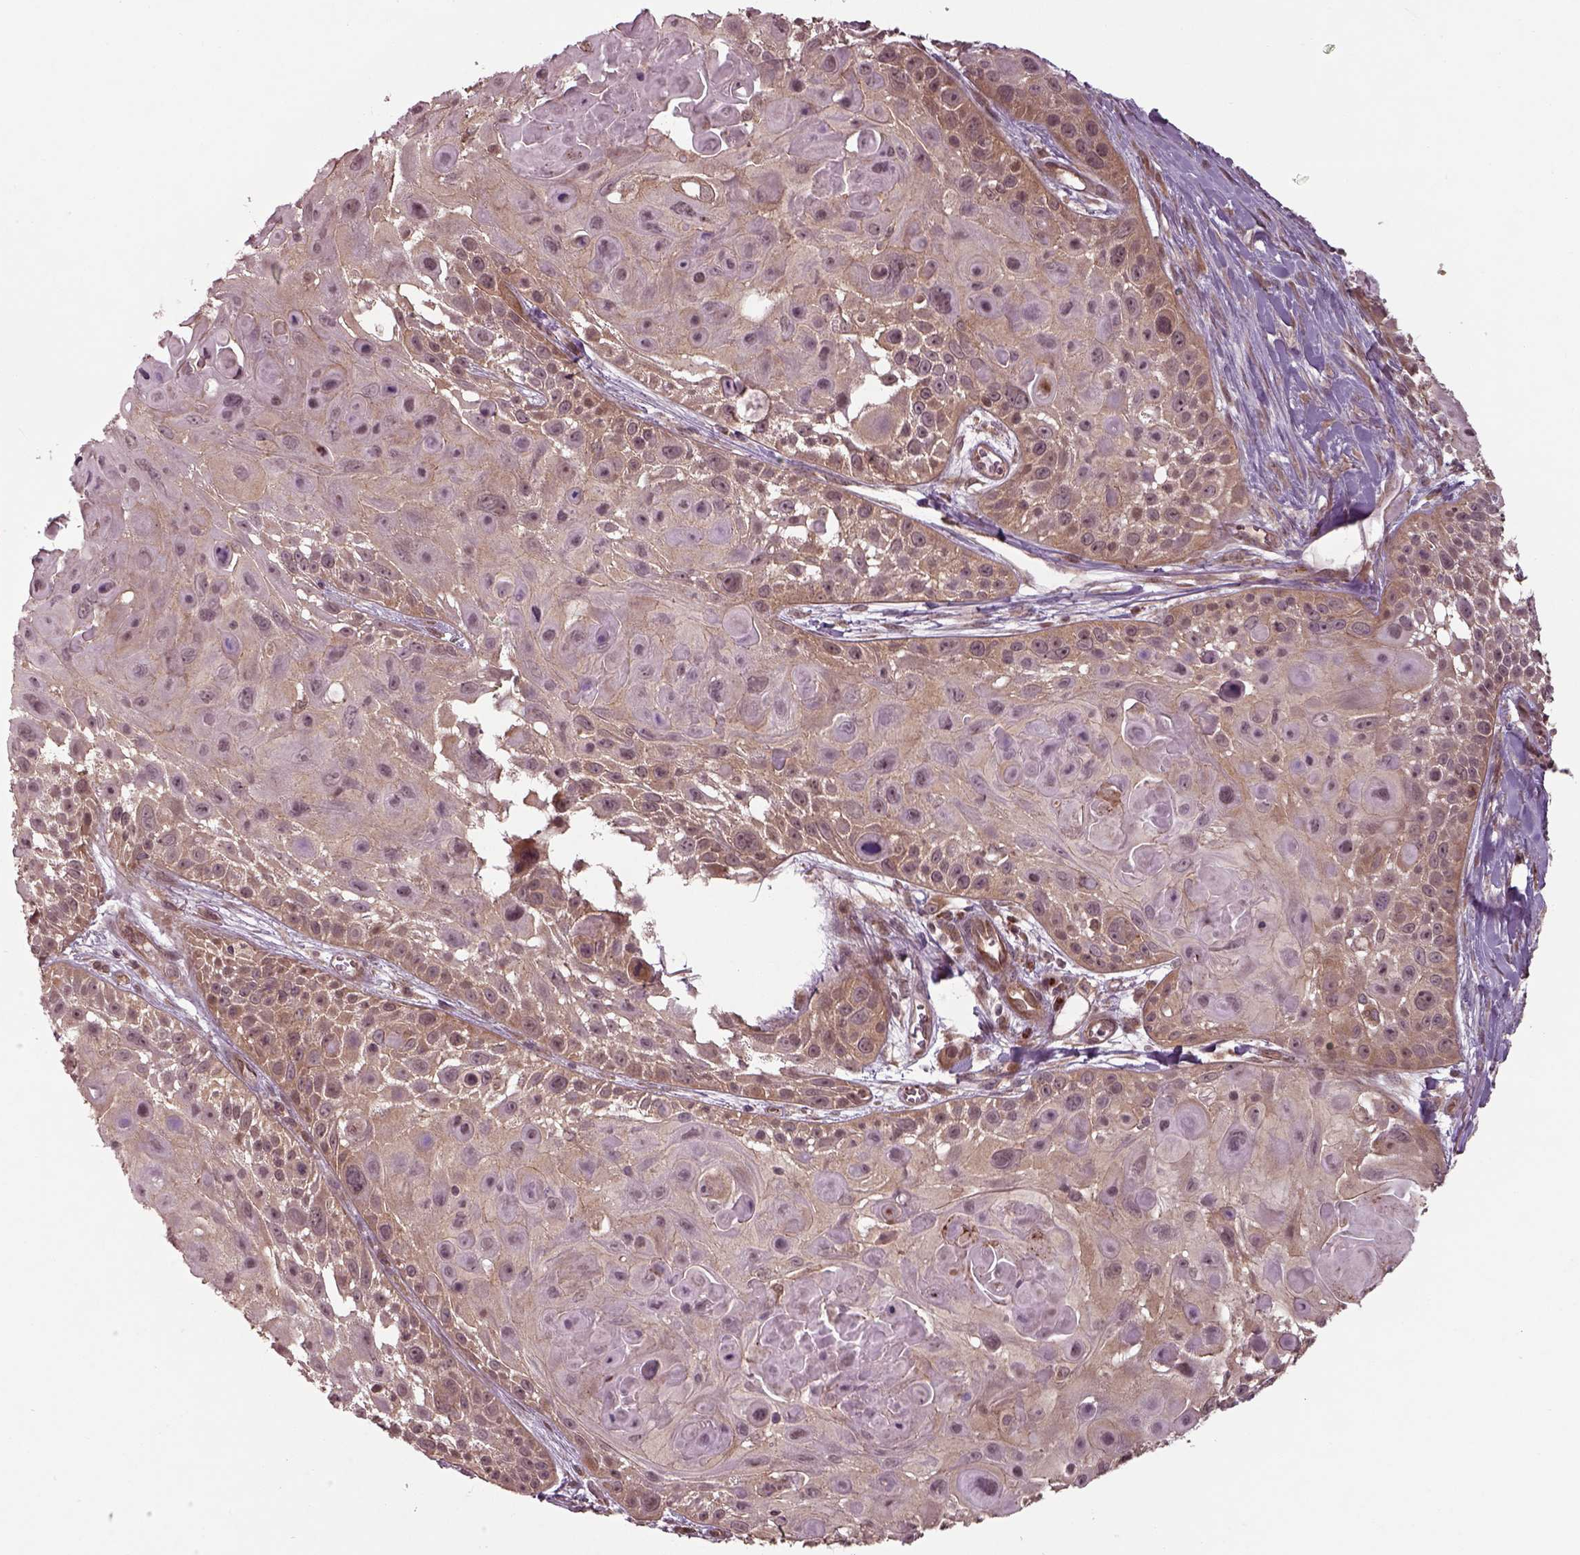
{"staining": {"intensity": "weak", "quantity": "25%-75%", "location": "cytoplasmic/membranous"}, "tissue": "skin cancer", "cell_type": "Tumor cells", "image_type": "cancer", "snomed": [{"axis": "morphology", "description": "Squamous cell carcinoma, NOS"}, {"axis": "topography", "description": "Skin"}, {"axis": "topography", "description": "Anal"}], "caption": "Immunohistochemistry (IHC) photomicrograph of squamous cell carcinoma (skin) stained for a protein (brown), which shows low levels of weak cytoplasmic/membranous staining in approximately 25%-75% of tumor cells.", "gene": "CHMP3", "patient": {"sex": "female", "age": 75}}